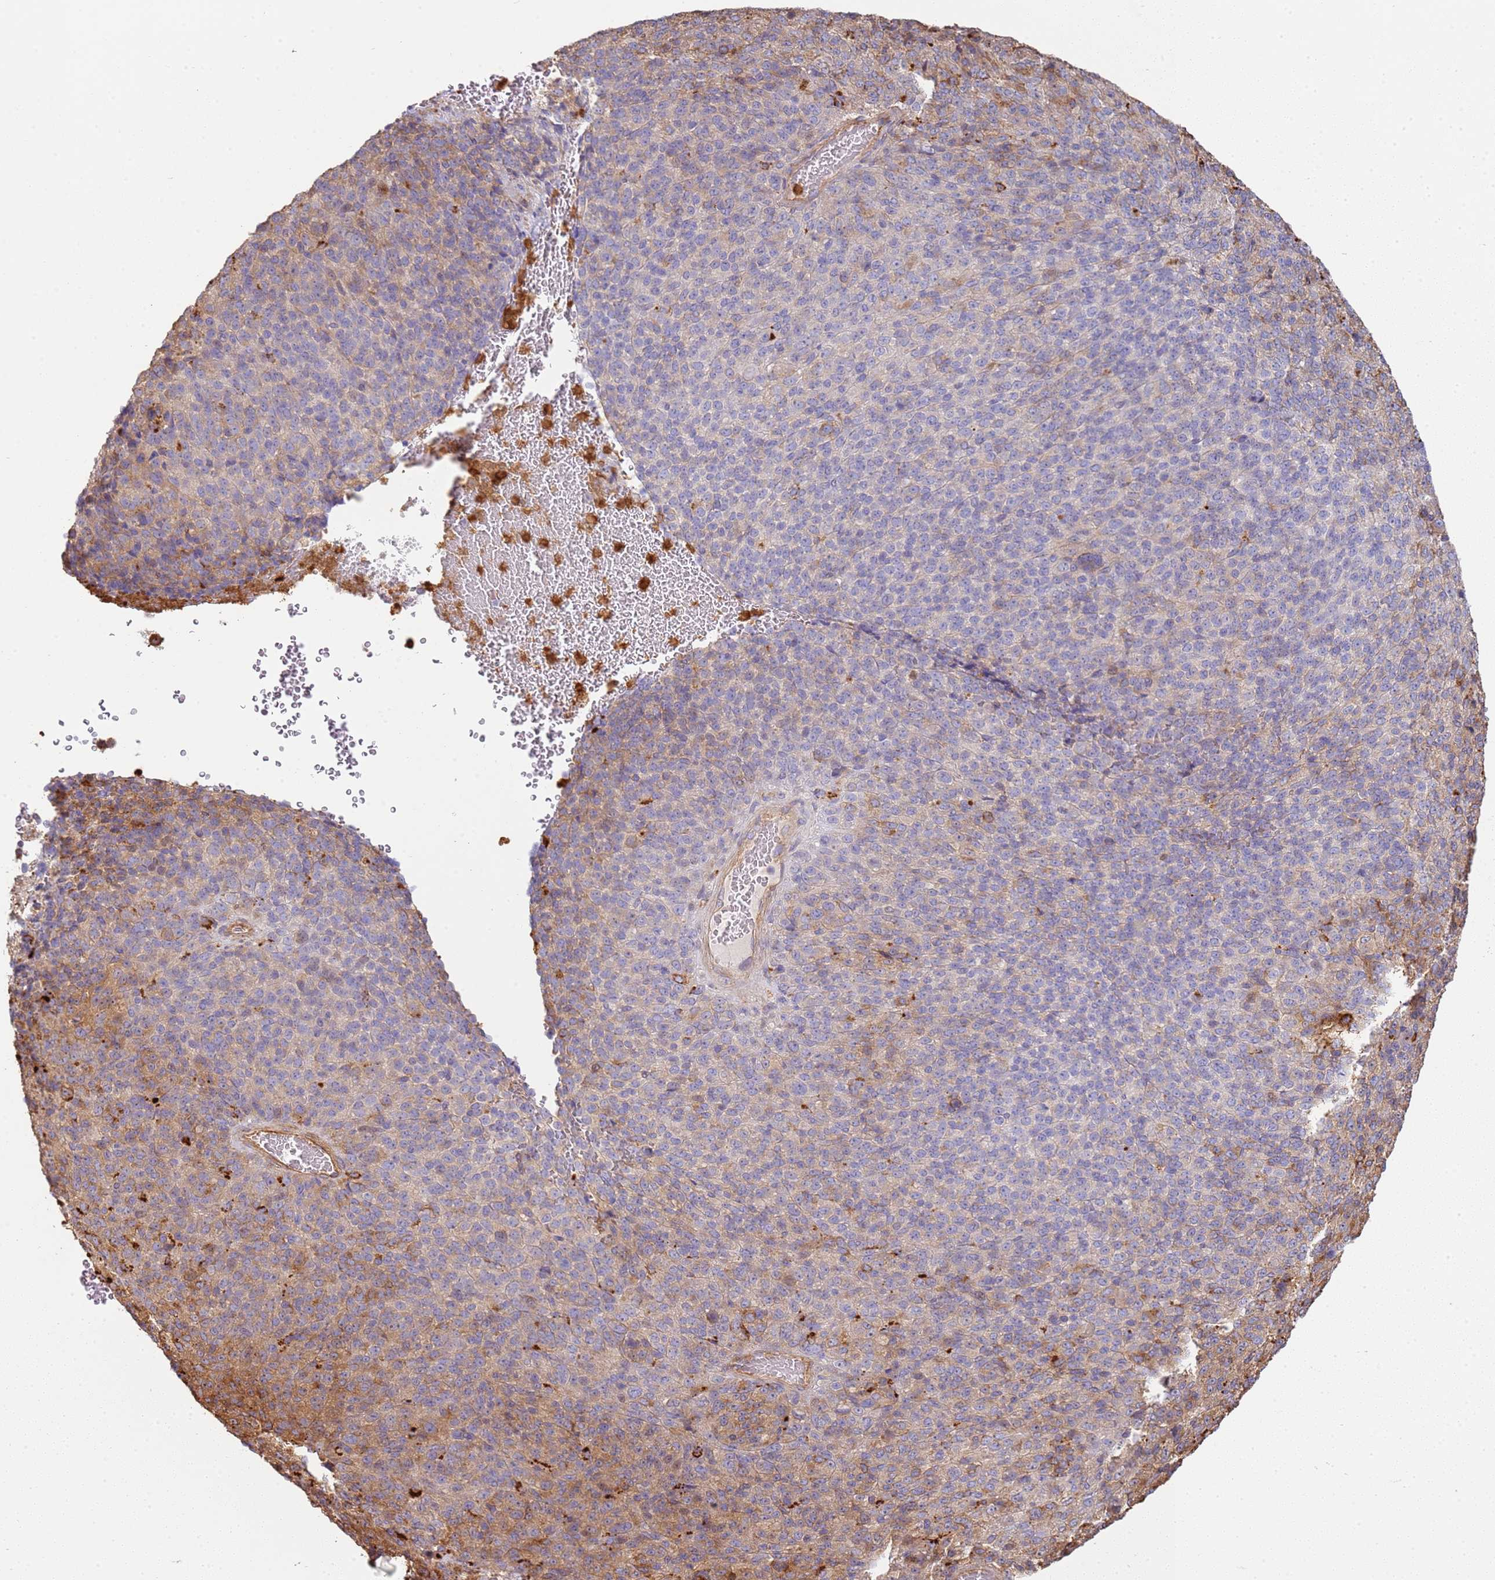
{"staining": {"intensity": "moderate", "quantity": "<25%", "location": "cytoplasmic/membranous"}, "tissue": "melanoma", "cell_type": "Tumor cells", "image_type": "cancer", "snomed": [{"axis": "morphology", "description": "Malignant melanoma, Metastatic site"}, {"axis": "topography", "description": "Brain"}], "caption": "The micrograph demonstrates immunohistochemical staining of malignant melanoma (metastatic site). There is moderate cytoplasmic/membranous expression is present in about <25% of tumor cells.", "gene": "NDUFAF4", "patient": {"sex": "female", "age": 56}}